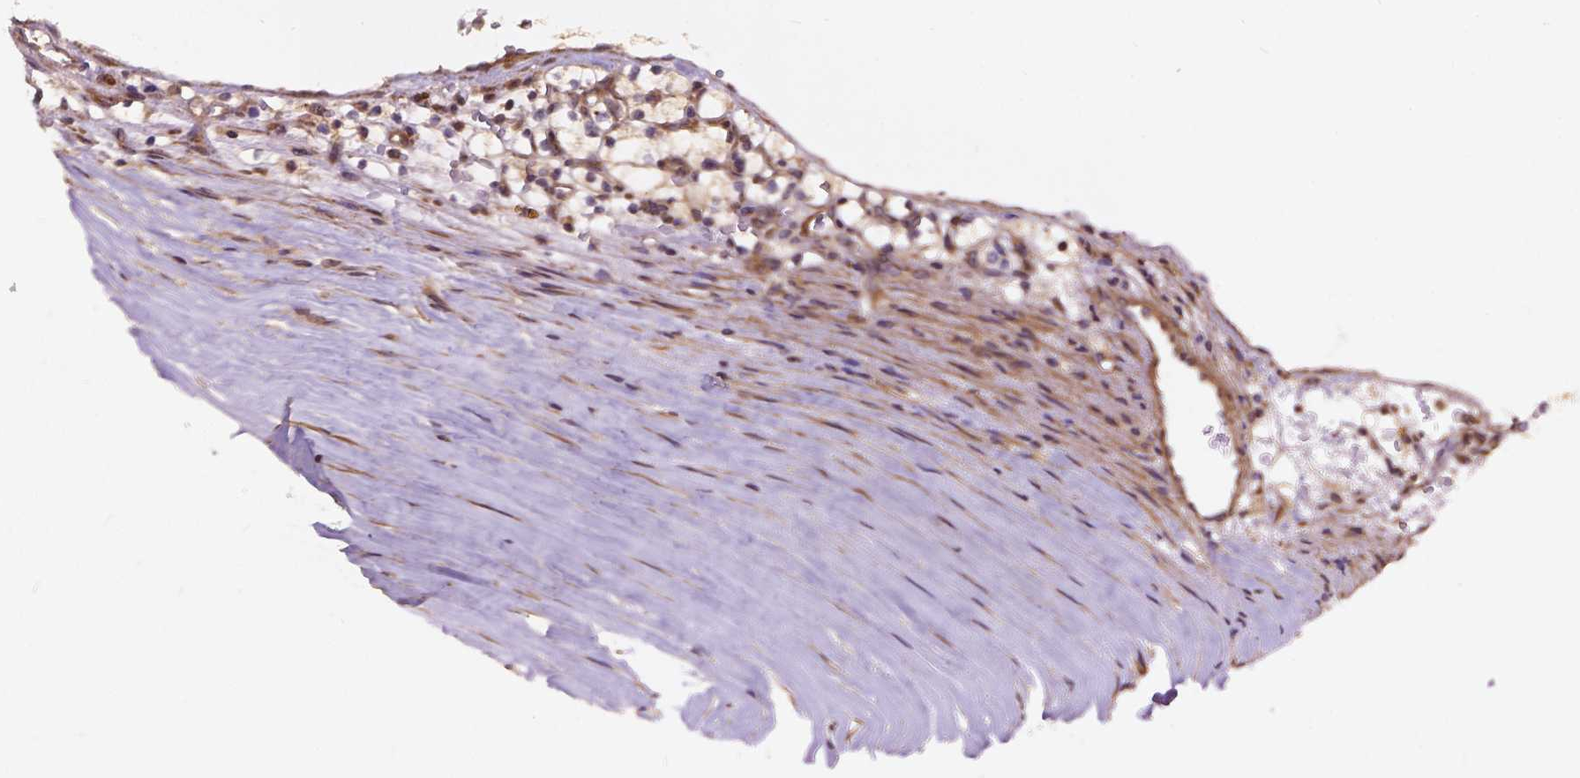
{"staining": {"intensity": "moderate", "quantity": ">75%", "location": "cytoplasmic/membranous"}, "tissue": "renal cancer", "cell_type": "Tumor cells", "image_type": "cancer", "snomed": [{"axis": "morphology", "description": "Adenocarcinoma, NOS"}, {"axis": "topography", "description": "Kidney"}], "caption": "Renal adenocarcinoma stained with DAB (3,3'-diaminobenzidine) IHC demonstrates medium levels of moderate cytoplasmic/membranous staining in about >75% of tumor cells. (DAB IHC with brightfield microscopy, high magnification).", "gene": "ZNF616", "patient": {"sex": "female", "age": 64}}